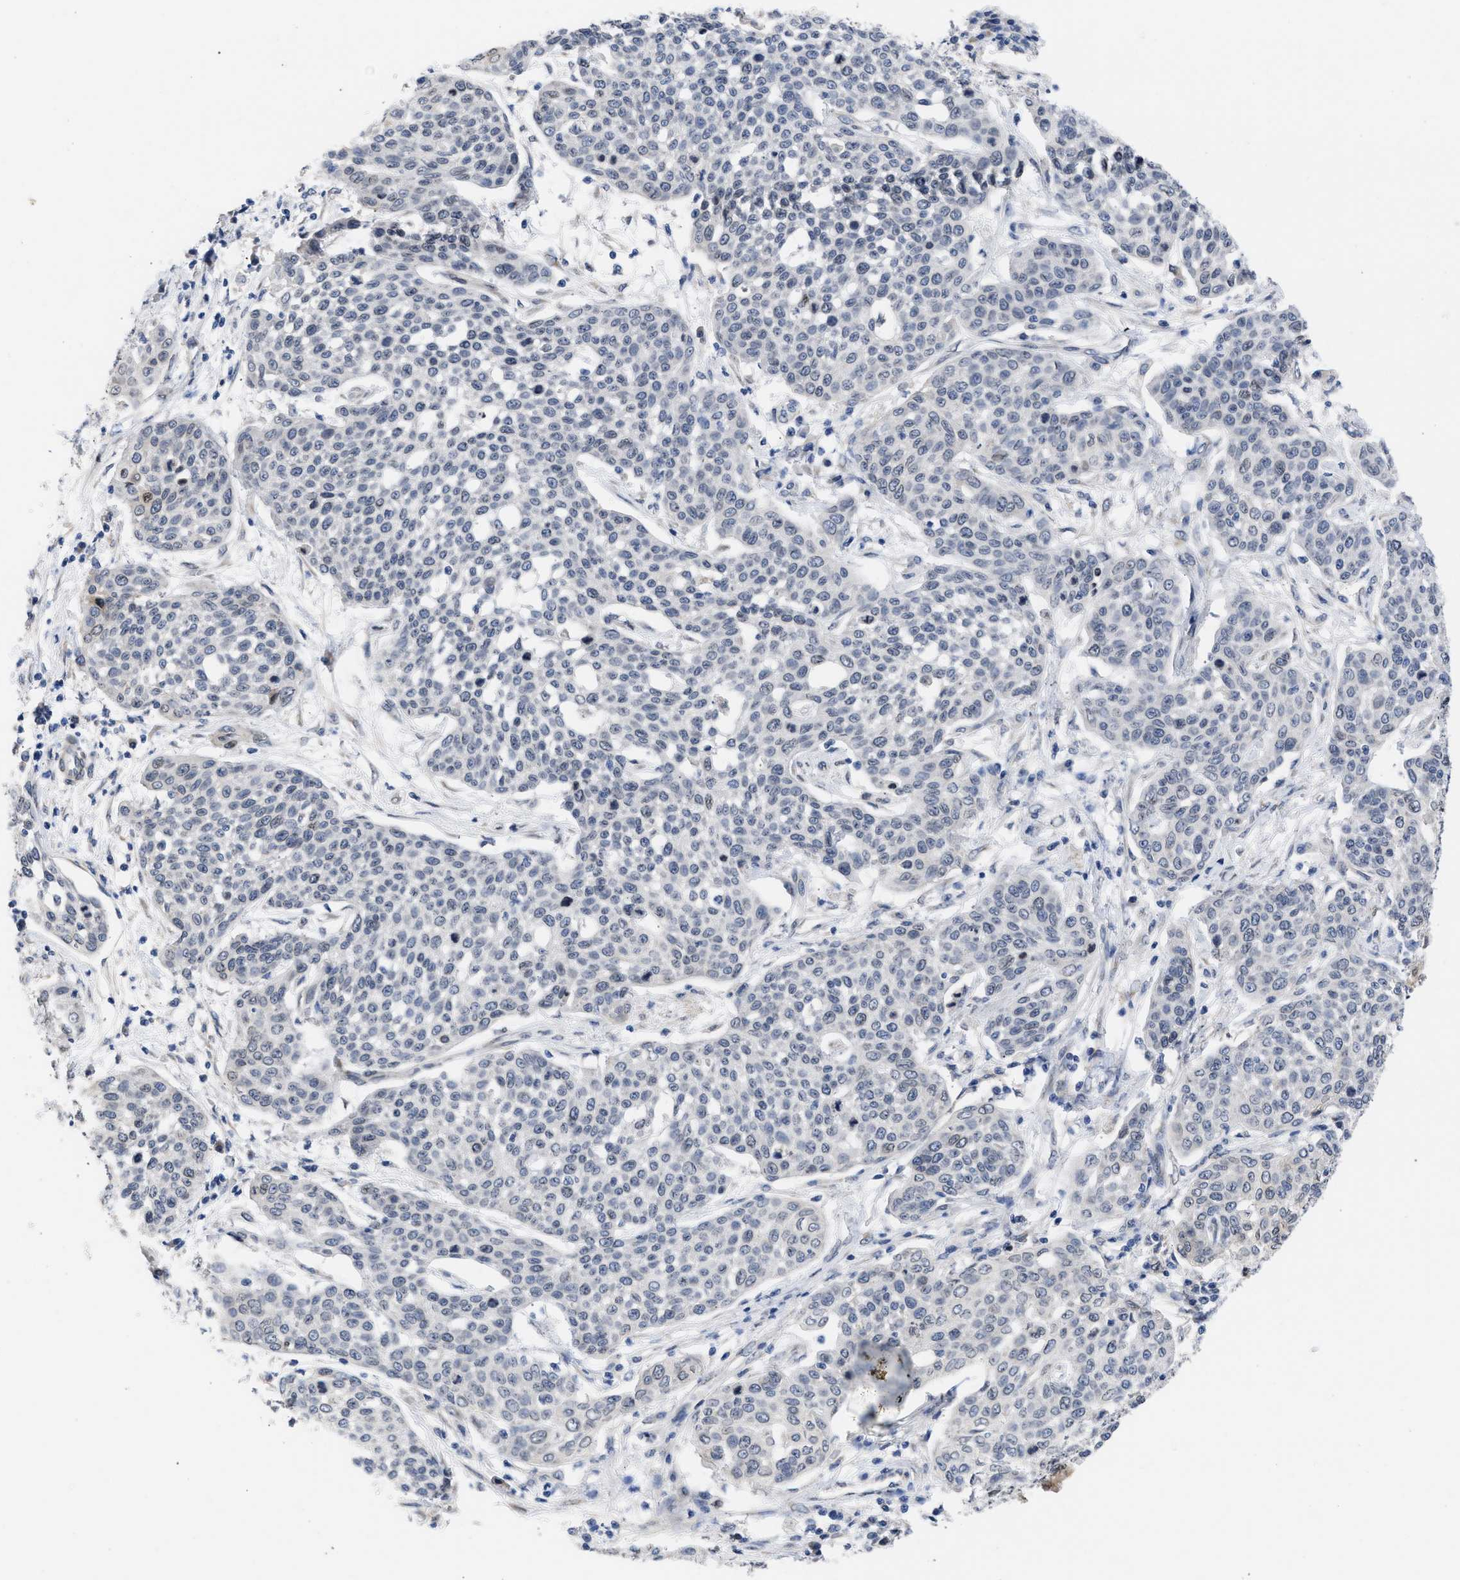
{"staining": {"intensity": "weak", "quantity": "<25%", "location": "cytoplasmic/membranous,nuclear"}, "tissue": "cervical cancer", "cell_type": "Tumor cells", "image_type": "cancer", "snomed": [{"axis": "morphology", "description": "Squamous cell carcinoma, NOS"}, {"axis": "topography", "description": "Cervix"}], "caption": "Tumor cells show no significant positivity in cervical cancer (squamous cell carcinoma). (DAB (3,3'-diaminobenzidine) IHC, high magnification).", "gene": "NUP35", "patient": {"sex": "female", "age": 34}}